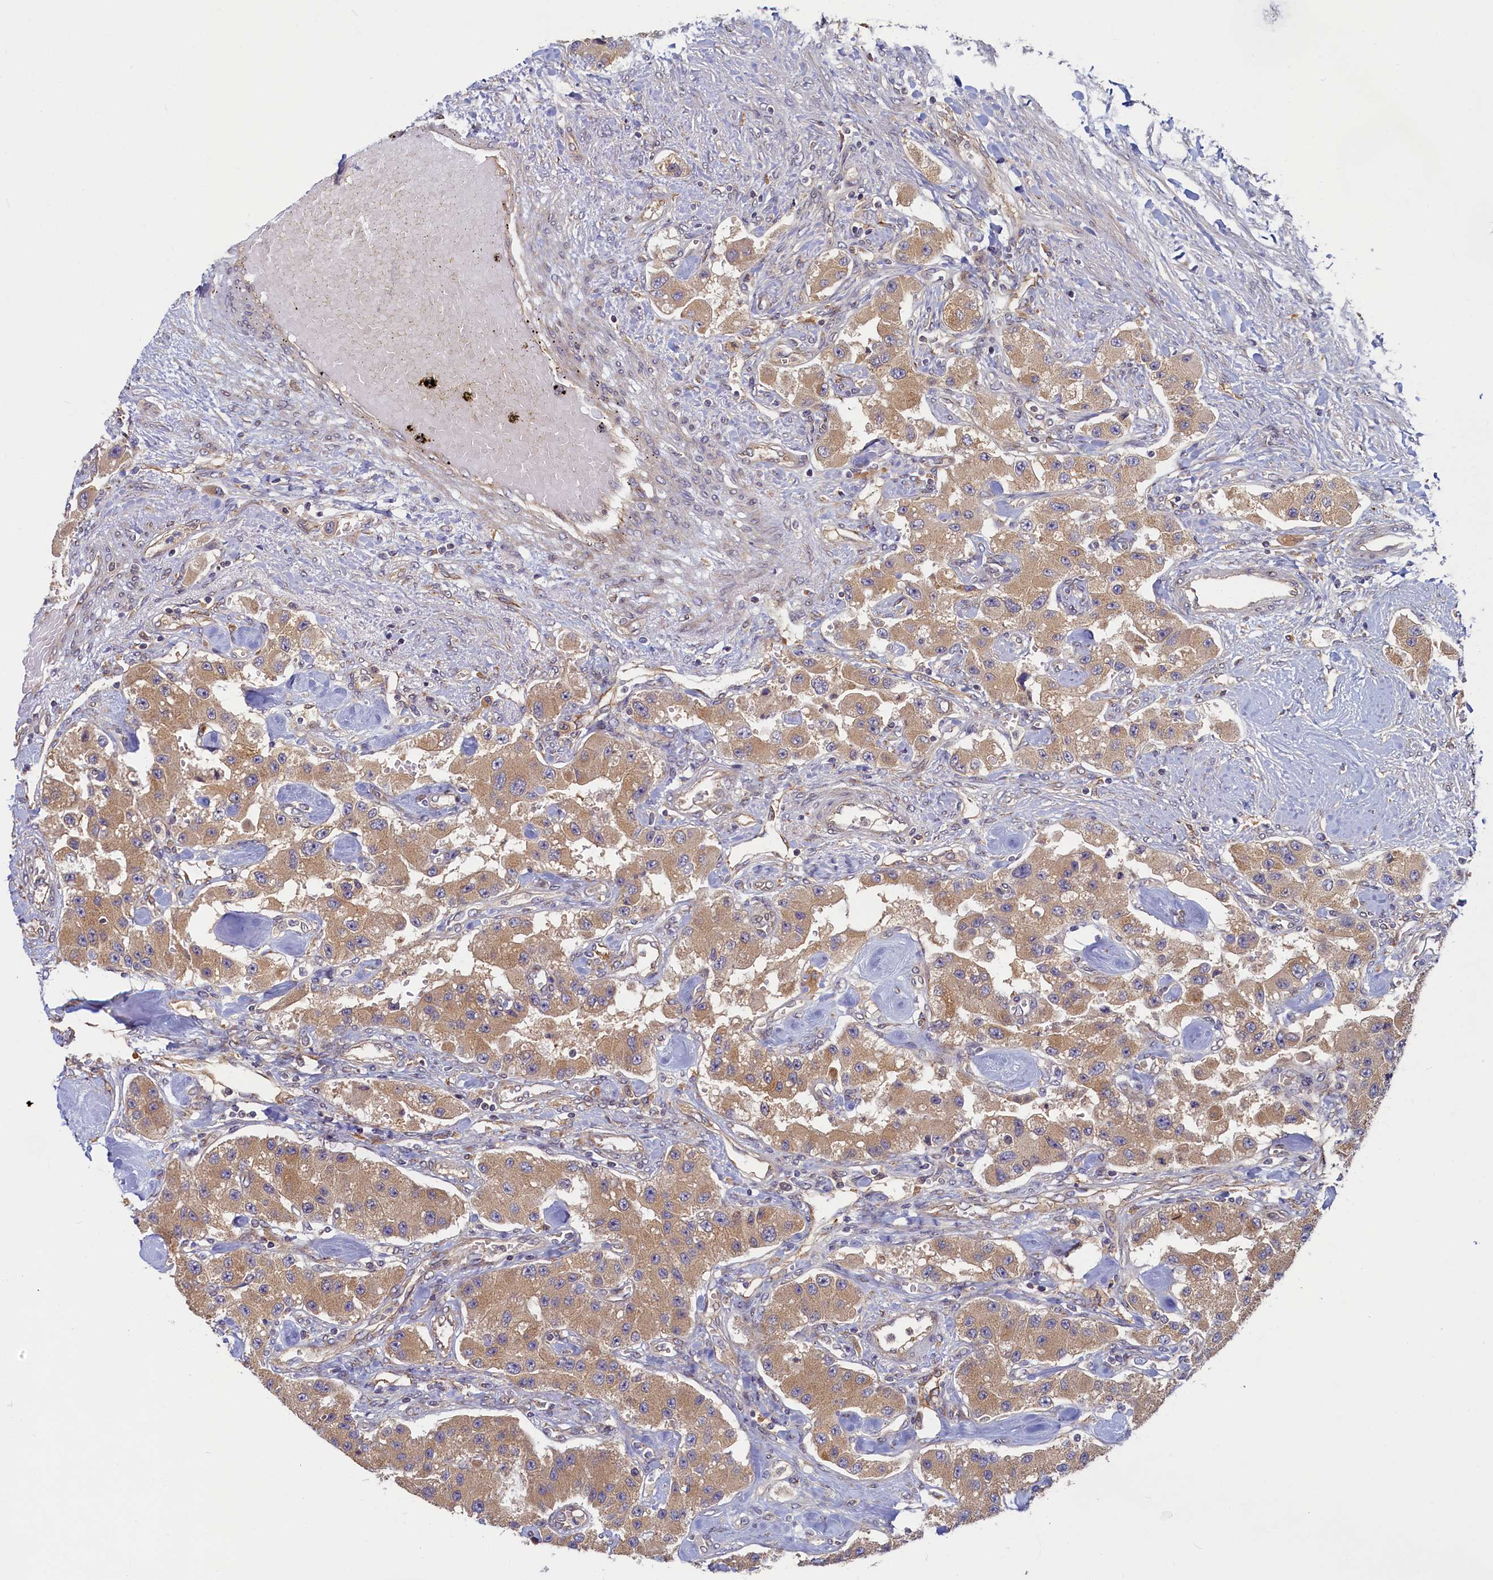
{"staining": {"intensity": "weak", "quantity": ">75%", "location": "cytoplasmic/membranous"}, "tissue": "carcinoid", "cell_type": "Tumor cells", "image_type": "cancer", "snomed": [{"axis": "morphology", "description": "Carcinoid, malignant, NOS"}, {"axis": "topography", "description": "Pancreas"}], "caption": "Immunohistochemical staining of malignant carcinoid exhibits low levels of weak cytoplasmic/membranous protein expression in about >75% of tumor cells.", "gene": "STX12", "patient": {"sex": "male", "age": 41}}